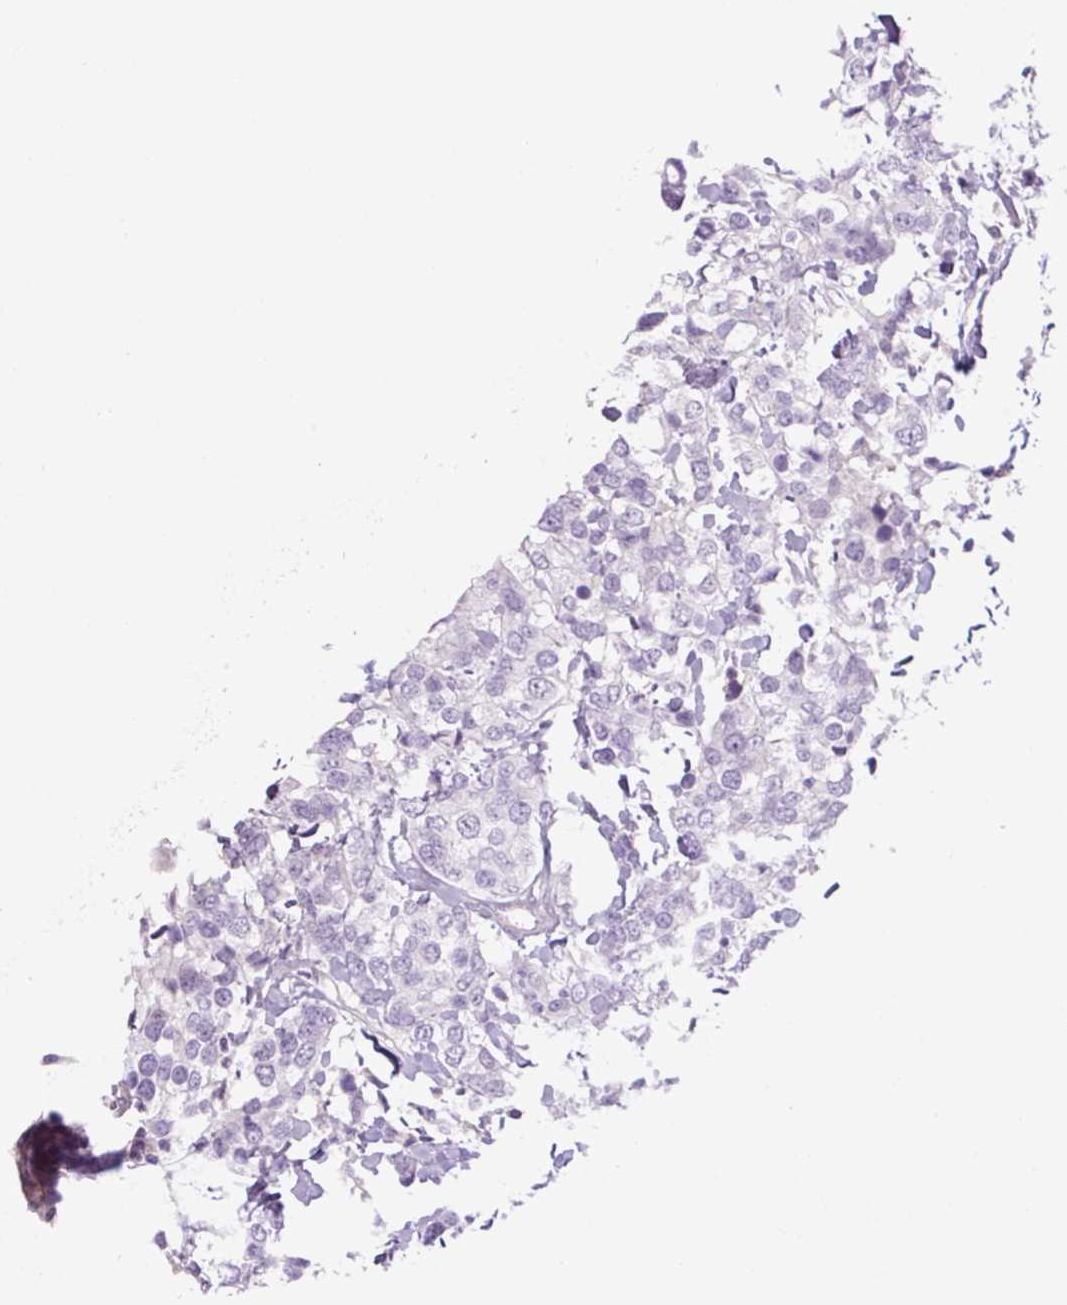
{"staining": {"intensity": "negative", "quantity": "none", "location": "none"}, "tissue": "breast cancer", "cell_type": "Tumor cells", "image_type": "cancer", "snomed": [{"axis": "morphology", "description": "Lobular carcinoma"}, {"axis": "topography", "description": "Breast"}], "caption": "Immunohistochemistry of human breast lobular carcinoma shows no expression in tumor cells.", "gene": "GRID2", "patient": {"sex": "female", "age": 59}}